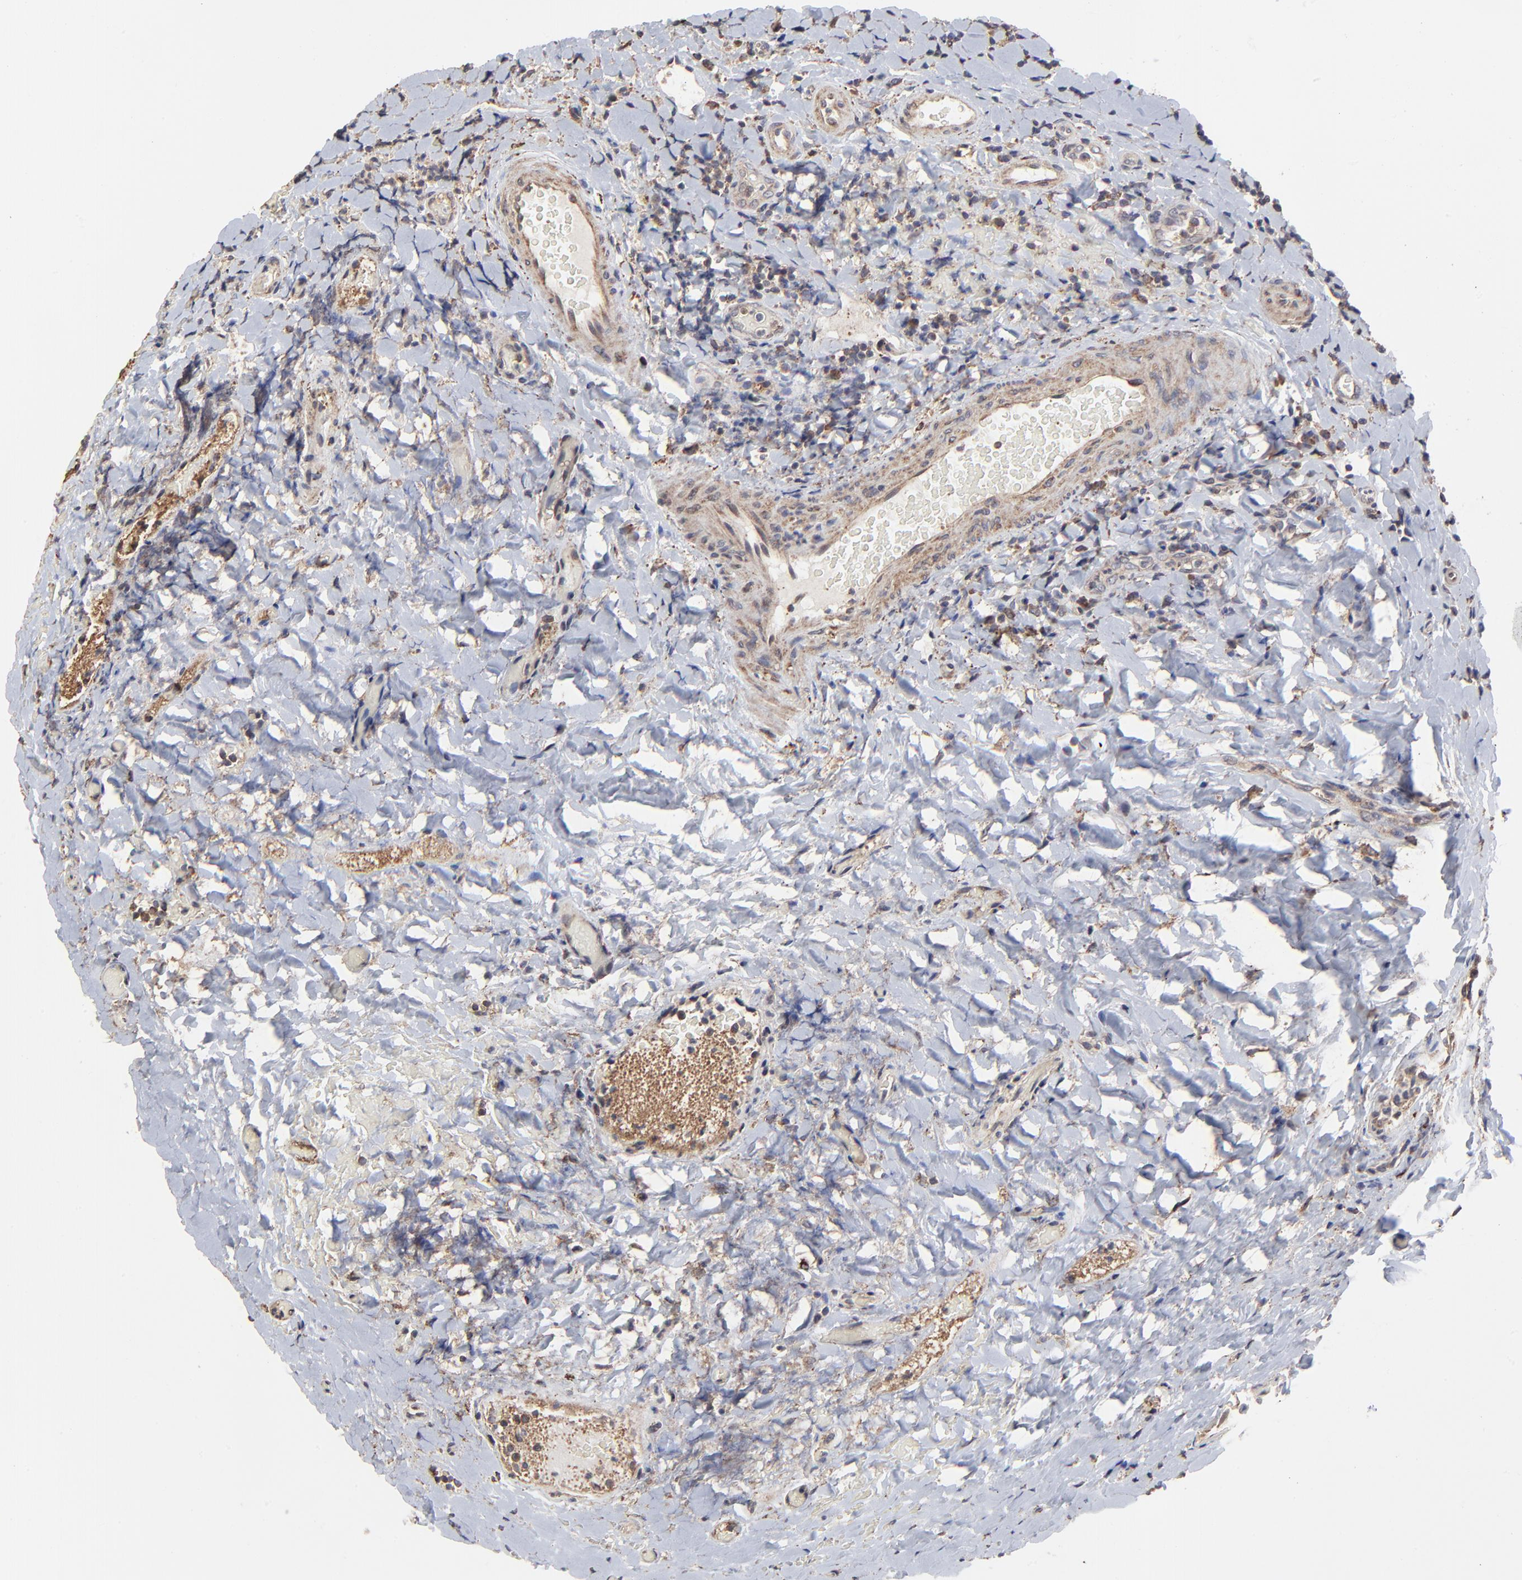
{"staining": {"intensity": "moderate", "quantity": ">75%", "location": "cytoplasmic/membranous"}, "tissue": "tonsil", "cell_type": "Germinal center cells", "image_type": "normal", "snomed": [{"axis": "morphology", "description": "Normal tissue, NOS"}, {"axis": "topography", "description": "Tonsil"}], "caption": "Immunohistochemical staining of normal human tonsil shows medium levels of moderate cytoplasmic/membranous staining in about >75% of germinal center cells.", "gene": "ELP2", "patient": {"sex": "male", "age": 17}}